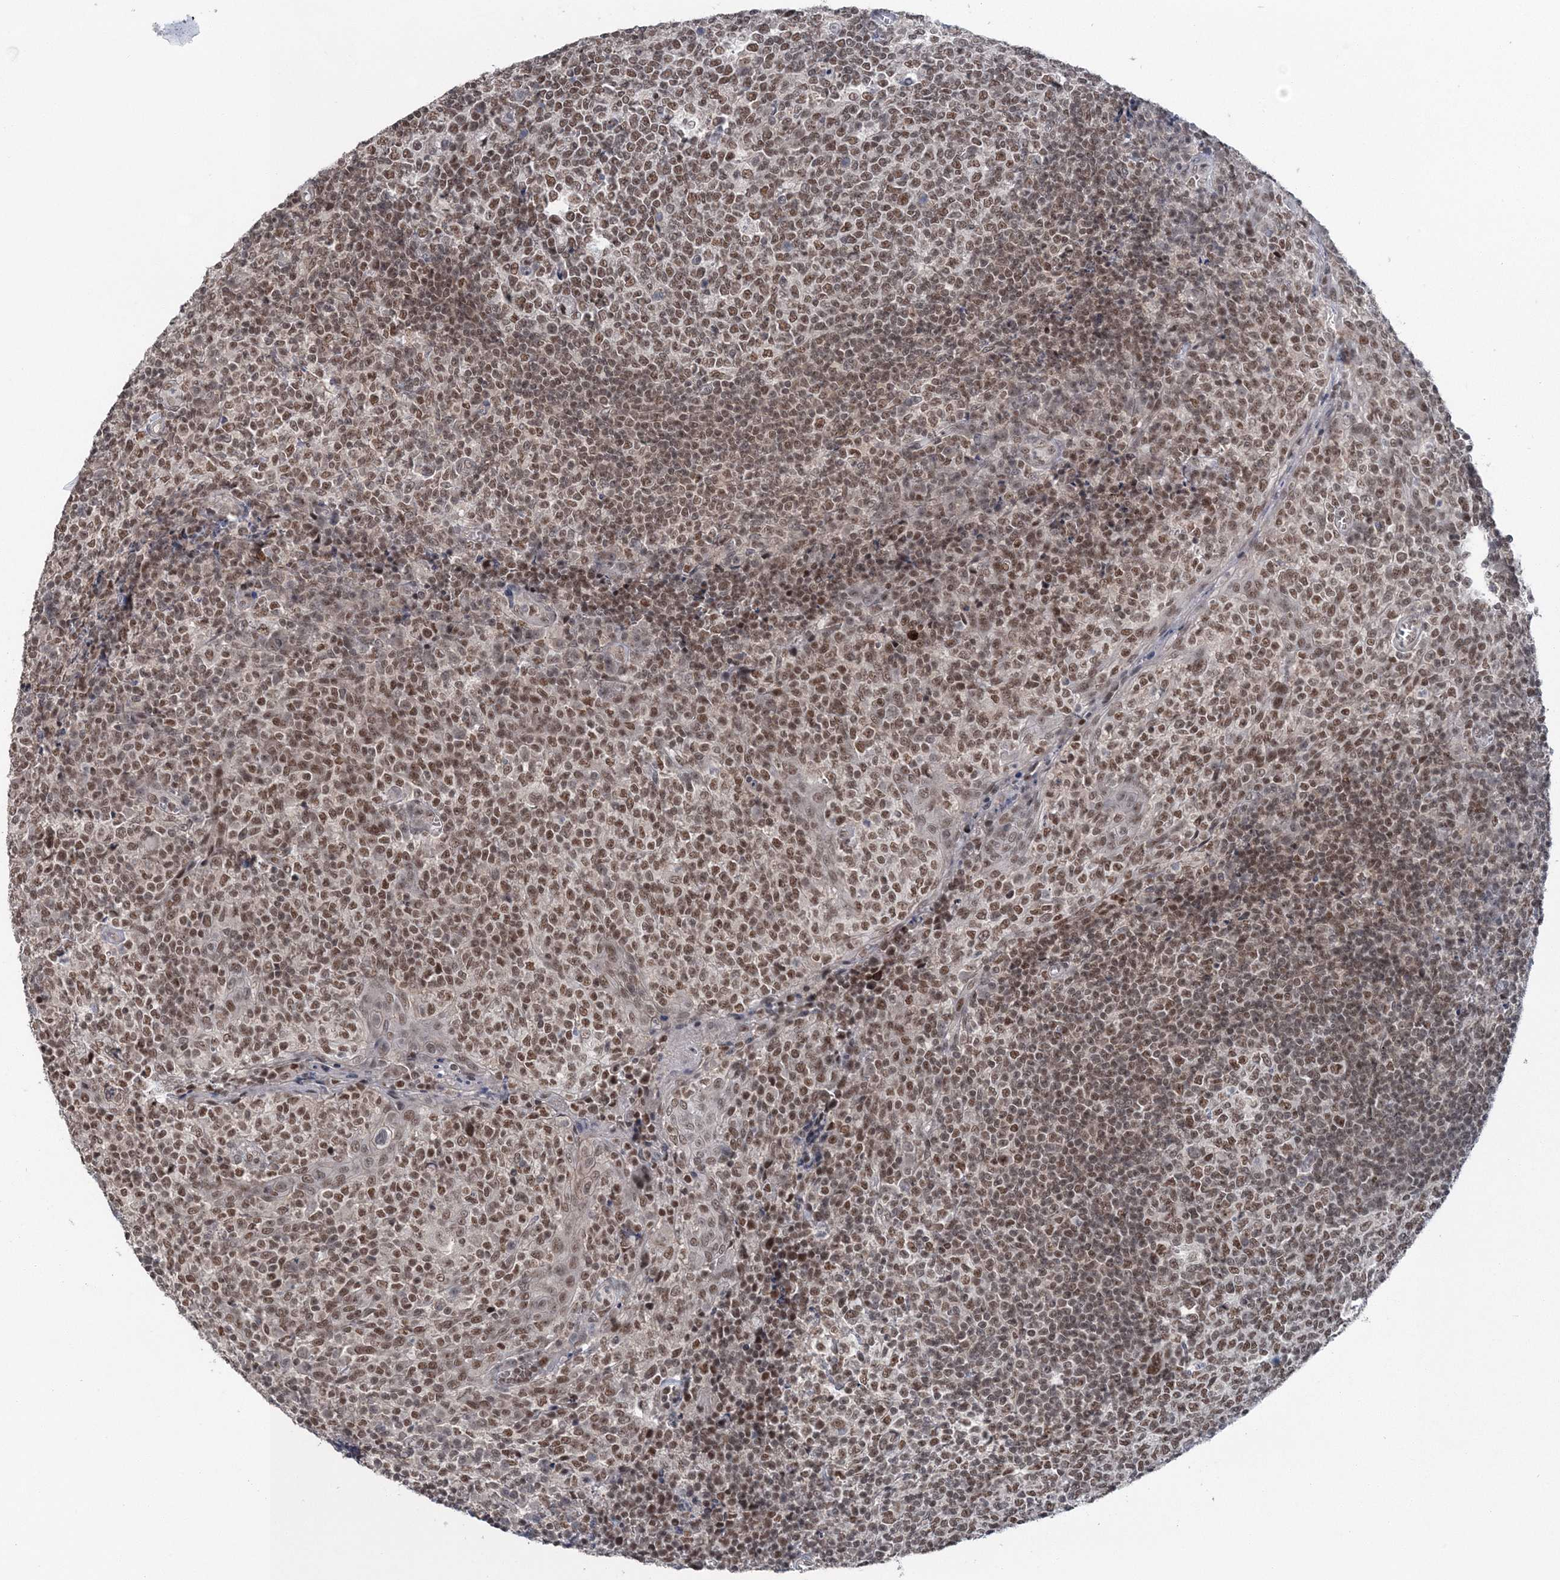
{"staining": {"intensity": "moderate", "quantity": ">75%", "location": "nuclear"}, "tissue": "tonsil", "cell_type": "Germinal center cells", "image_type": "normal", "snomed": [{"axis": "morphology", "description": "Normal tissue, NOS"}, {"axis": "topography", "description": "Tonsil"}], "caption": "Moderate nuclear protein staining is present in approximately >75% of germinal center cells in tonsil. (brown staining indicates protein expression, while blue staining denotes nuclei).", "gene": "PDS5A", "patient": {"sex": "female", "age": 19}}